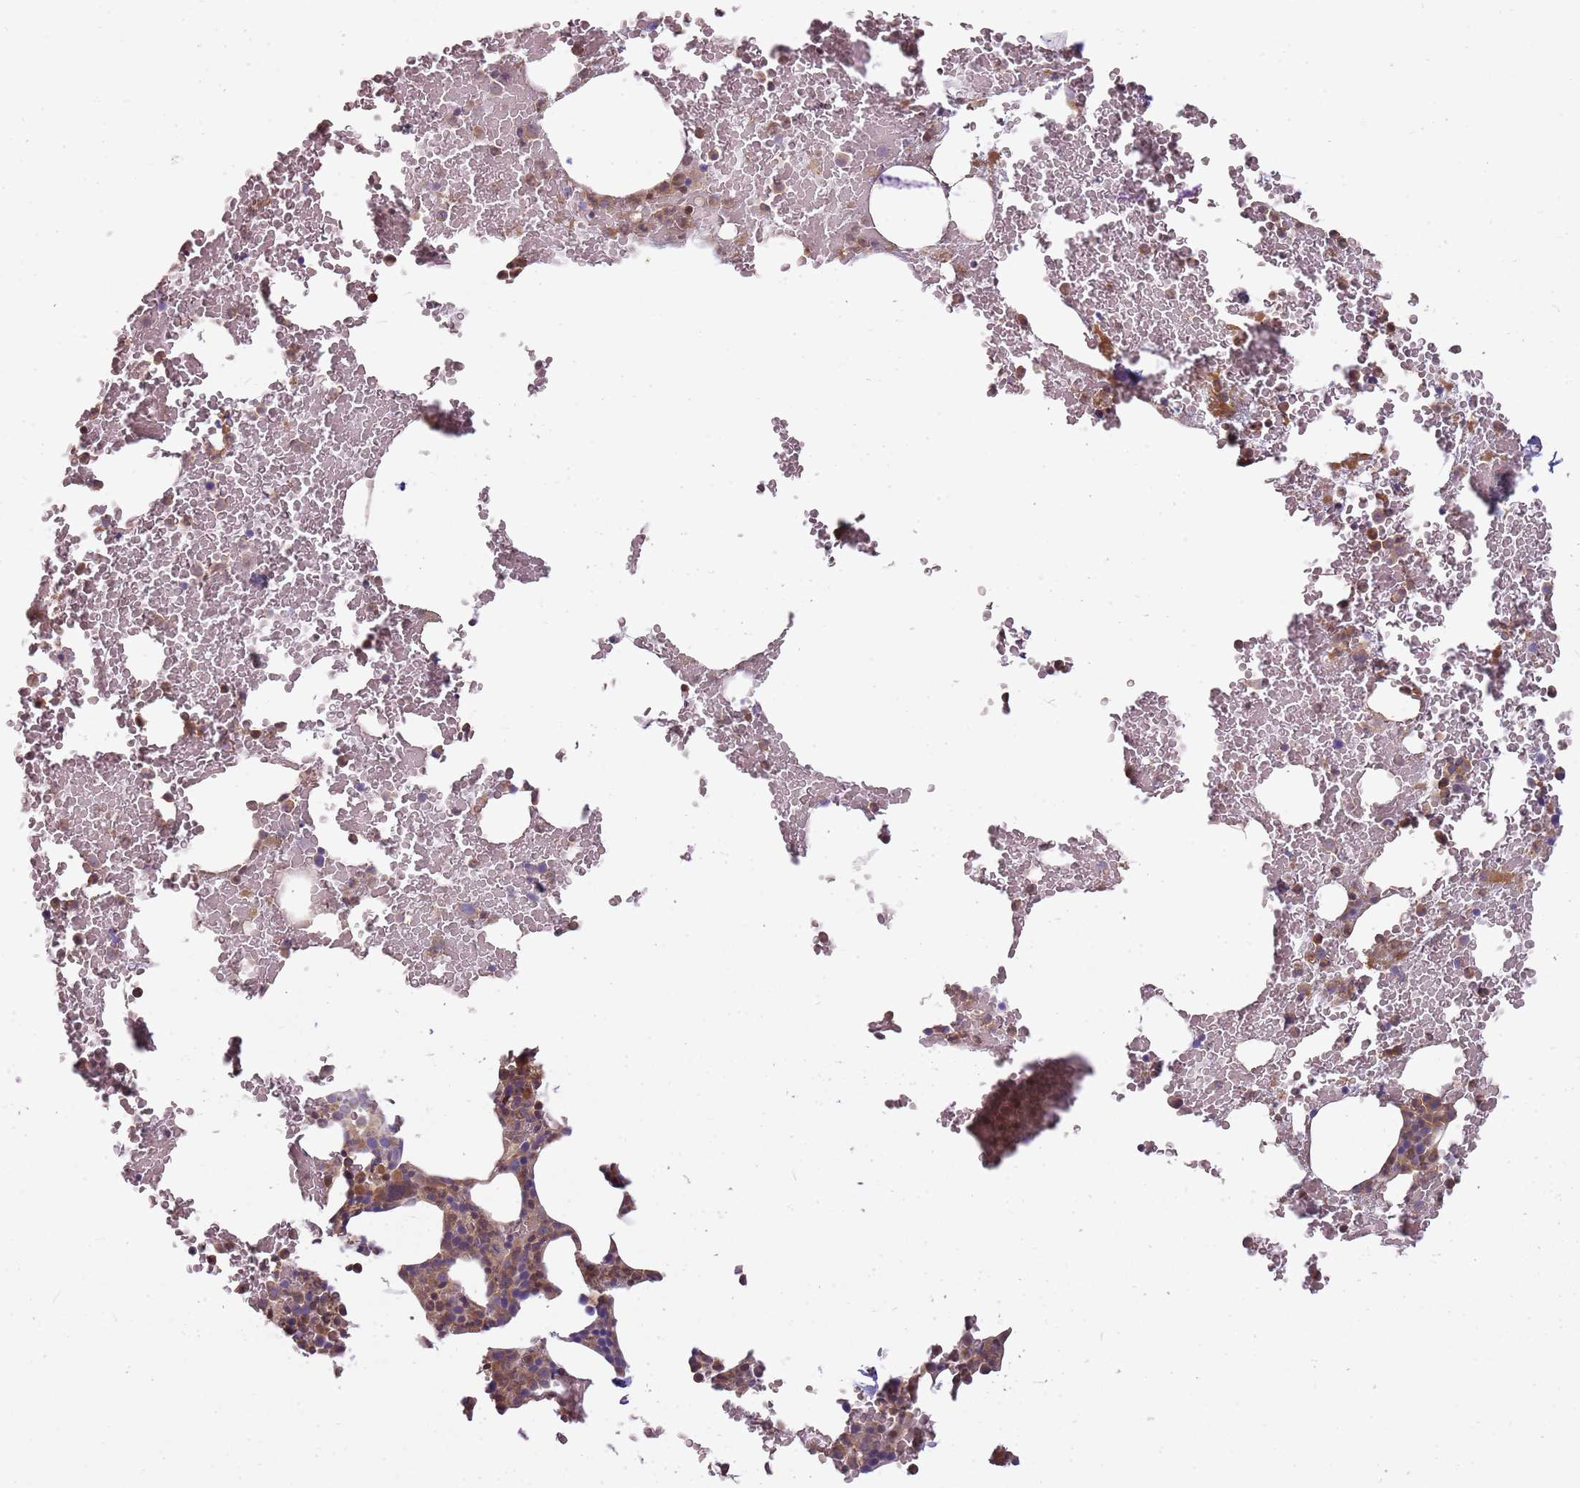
{"staining": {"intensity": "moderate", "quantity": "25%-75%", "location": "cytoplasmic/membranous"}, "tissue": "bone marrow", "cell_type": "Hematopoietic cells", "image_type": "normal", "snomed": [{"axis": "morphology", "description": "Normal tissue, NOS"}, {"axis": "morphology", "description": "Inflammation, NOS"}, {"axis": "topography", "description": "Bone marrow"}], "caption": "Immunohistochemical staining of unremarkable bone marrow displays medium levels of moderate cytoplasmic/membranous positivity in about 25%-75% of hematopoietic cells. Using DAB (3,3'-diaminobenzidine) (brown) and hematoxylin (blue) stains, captured at high magnification using brightfield microscopy.", "gene": "GSTO2", "patient": {"sex": "female", "age": 78}}